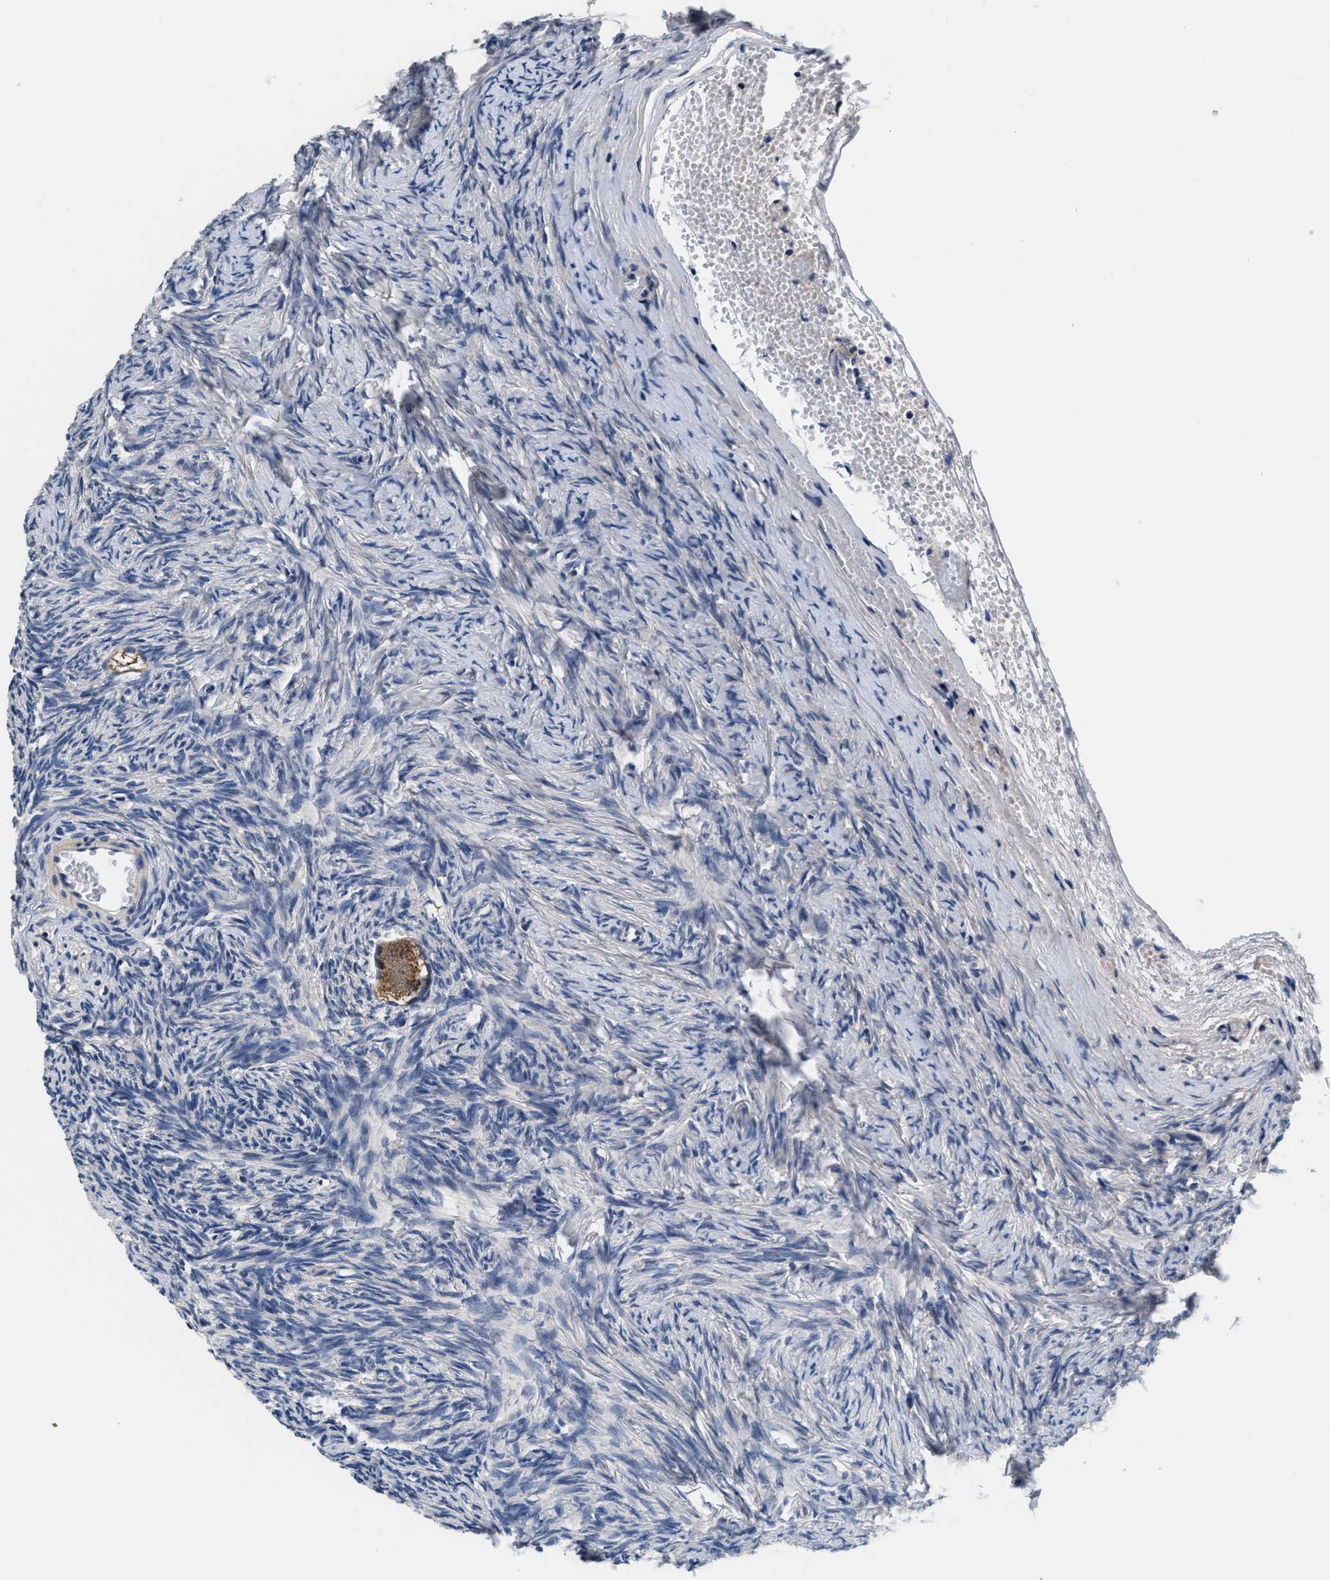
{"staining": {"intensity": "moderate", "quantity": ">75%", "location": "cytoplasmic/membranous"}, "tissue": "ovary", "cell_type": "Follicle cells", "image_type": "normal", "snomed": [{"axis": "morphology", "description": "Normal tissue, NOS"}, {"axis": "topography", "description": "Ovary"}], "caption": "Protein staining reveals moderate cytoplasmic/membranous positivity in approximately >75% of follicle cells in normal ovary. (DAB (3,3'-diaminobenzidine) IHC, brown staining for protein, blue staining for nuclei).", "gene": "ANKIB1", "patient": {"sex": "female", "age": 27}}